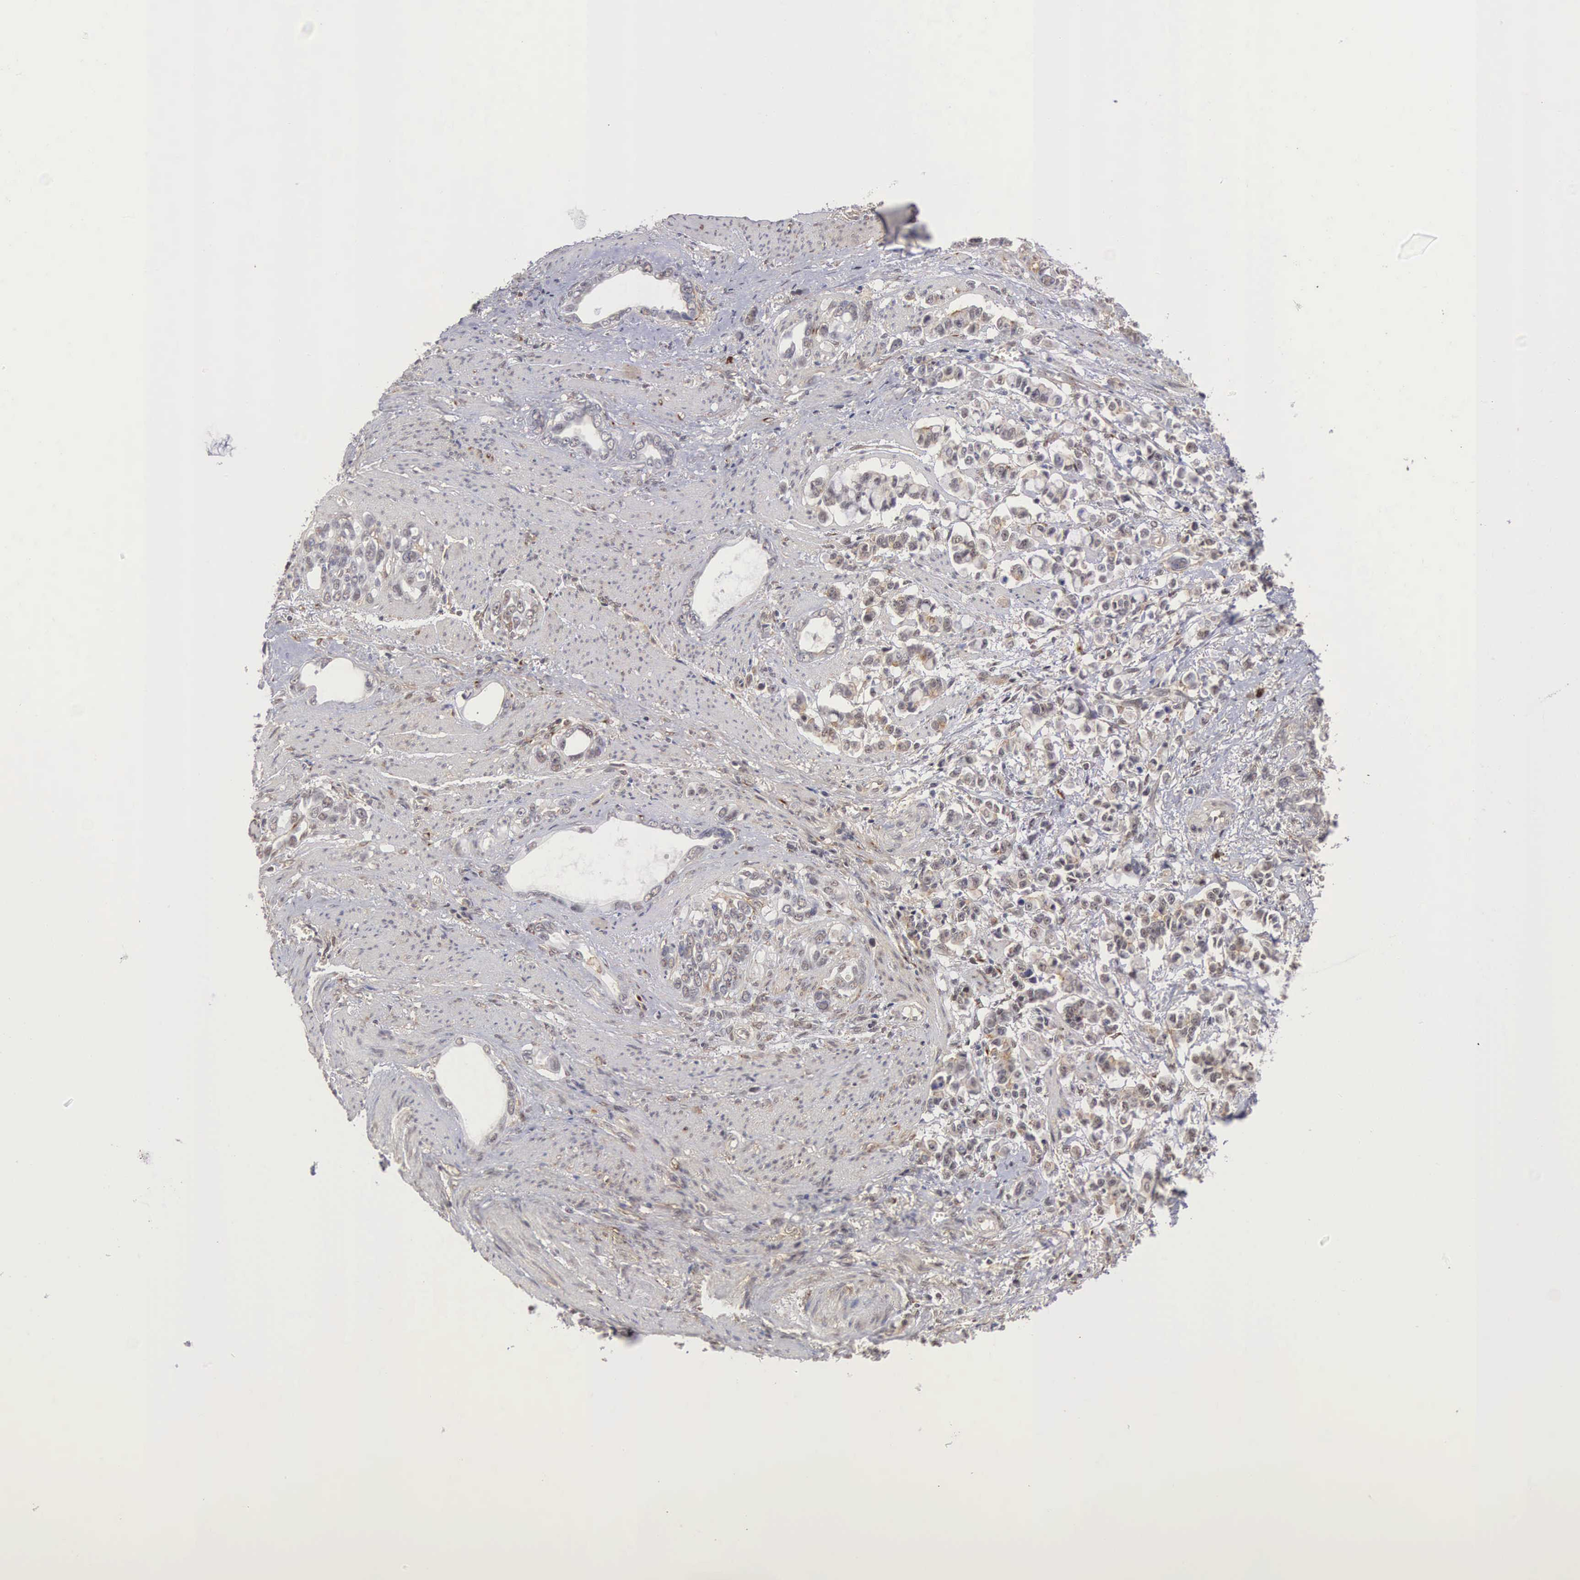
{"staining": {"intensity": "weak", "quantity": "<25%", "location": "cytoplasmic/membranous"}, "tissue": "stomach cancer", "cell_type": "Tumor cells", "image_type": "cancer", "snomed": [{"axis": "morphology", "description": "Adenocarcinoma, NOS"}, {"axis": "topography", "description": "Stomach"}], "caption": "Immunohistochemical staining of human adenocarcinoma (stomach) exhibits no significant positivity in tumor cells.", "gene": "NR4A2", "patient": {"sex": "male", "age": 78}}